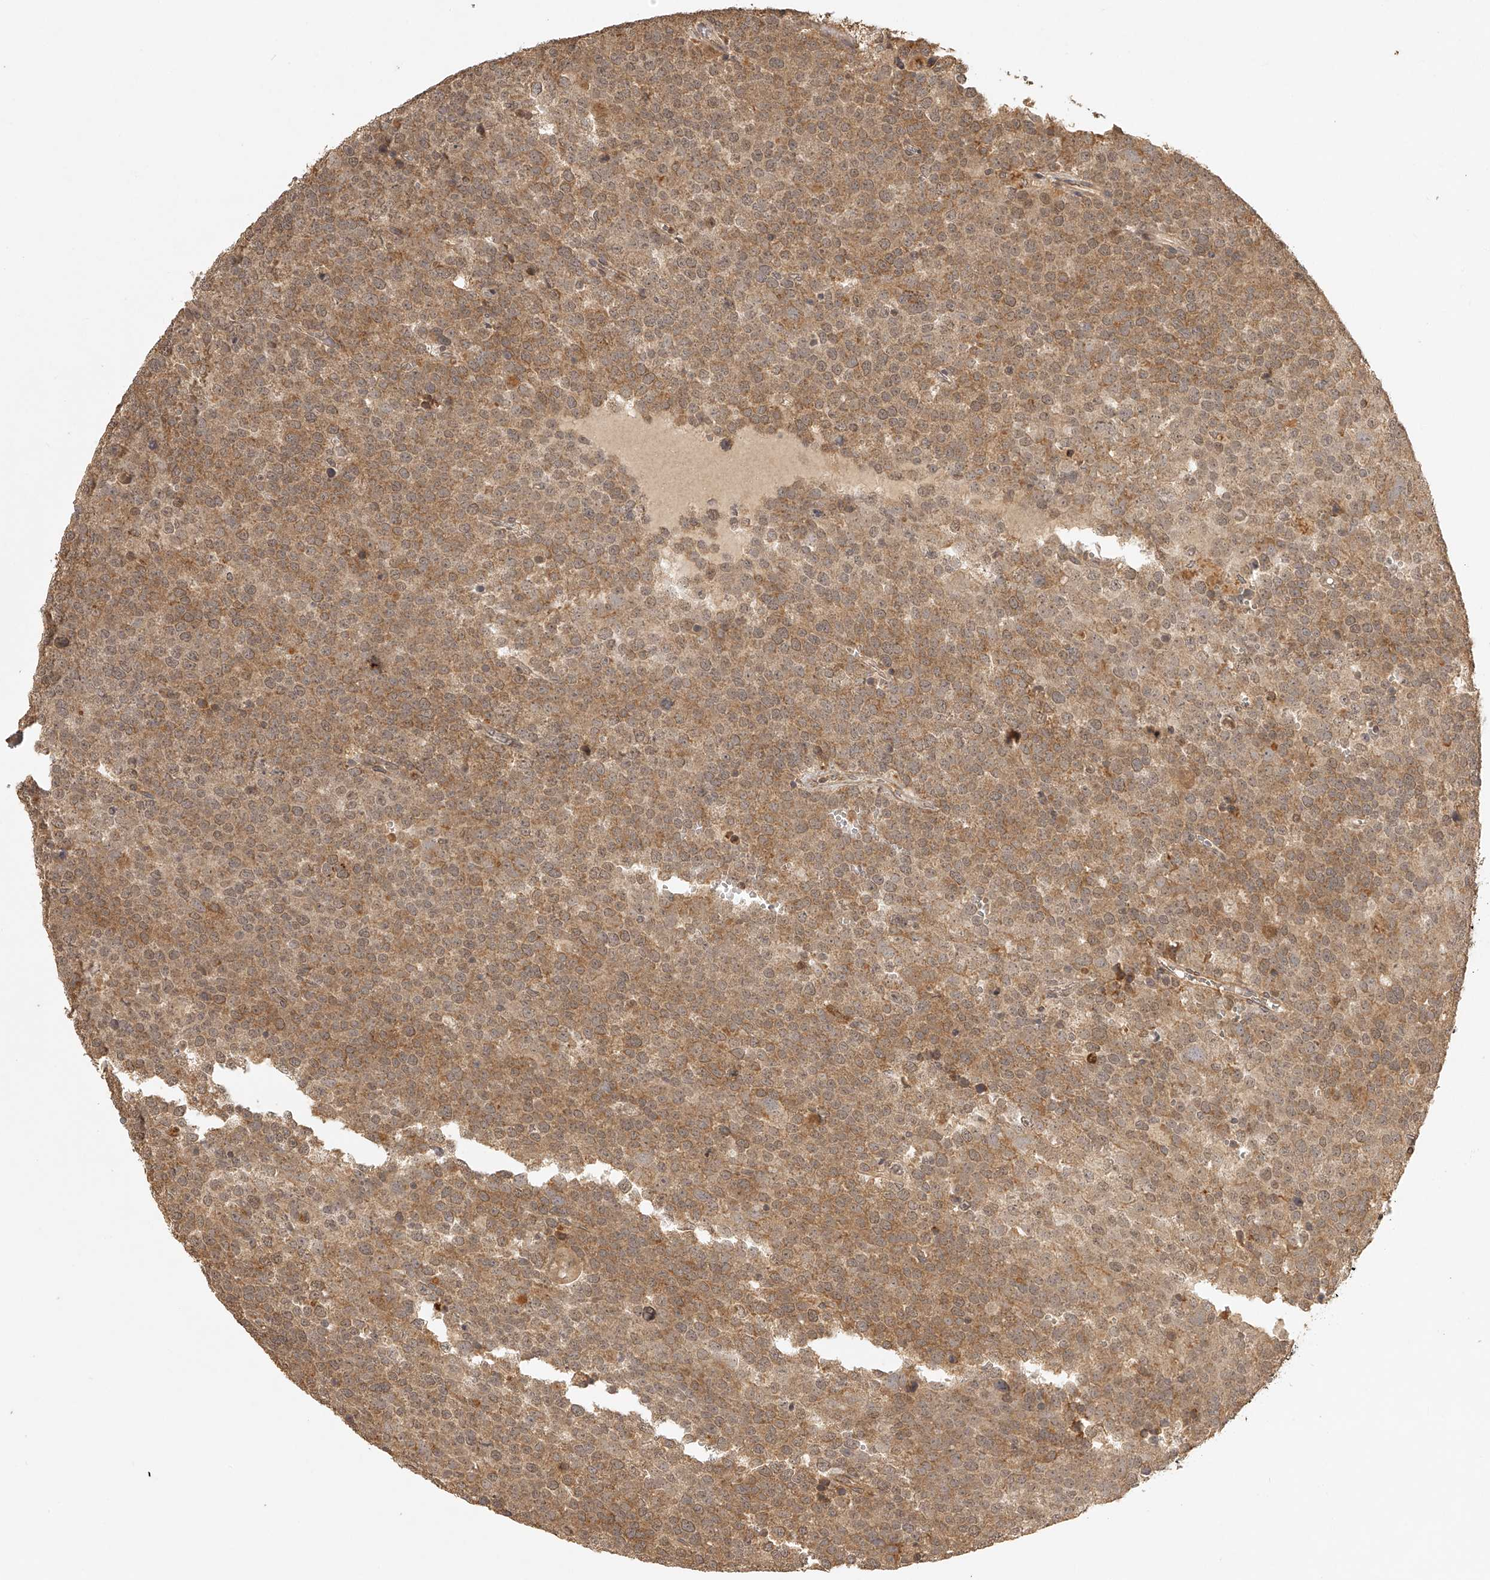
{"staining": {"intensity": "moderate", "quantity": ">75%", "location": "cytoplasmic/membranous"}, "tissue": "testis cancer", "cell_type": "Tumor cells", "image_type": "cancer", "snomed": [{"axis": "morphology", "description": "Seminoma, NOS"}, {"axis": "topography", "description": "Testis"}], "caption": "Immunohistochemistry (IHC) (DAB (3,3'-diaminobenzidine)) staining of testis seminoma reveals moderate cytoplasmic/membranous protein positivity in approximately >75% of tumor cells.", "gene": "BCL2L11", "patient": {"sex": "male", "age": 71}}